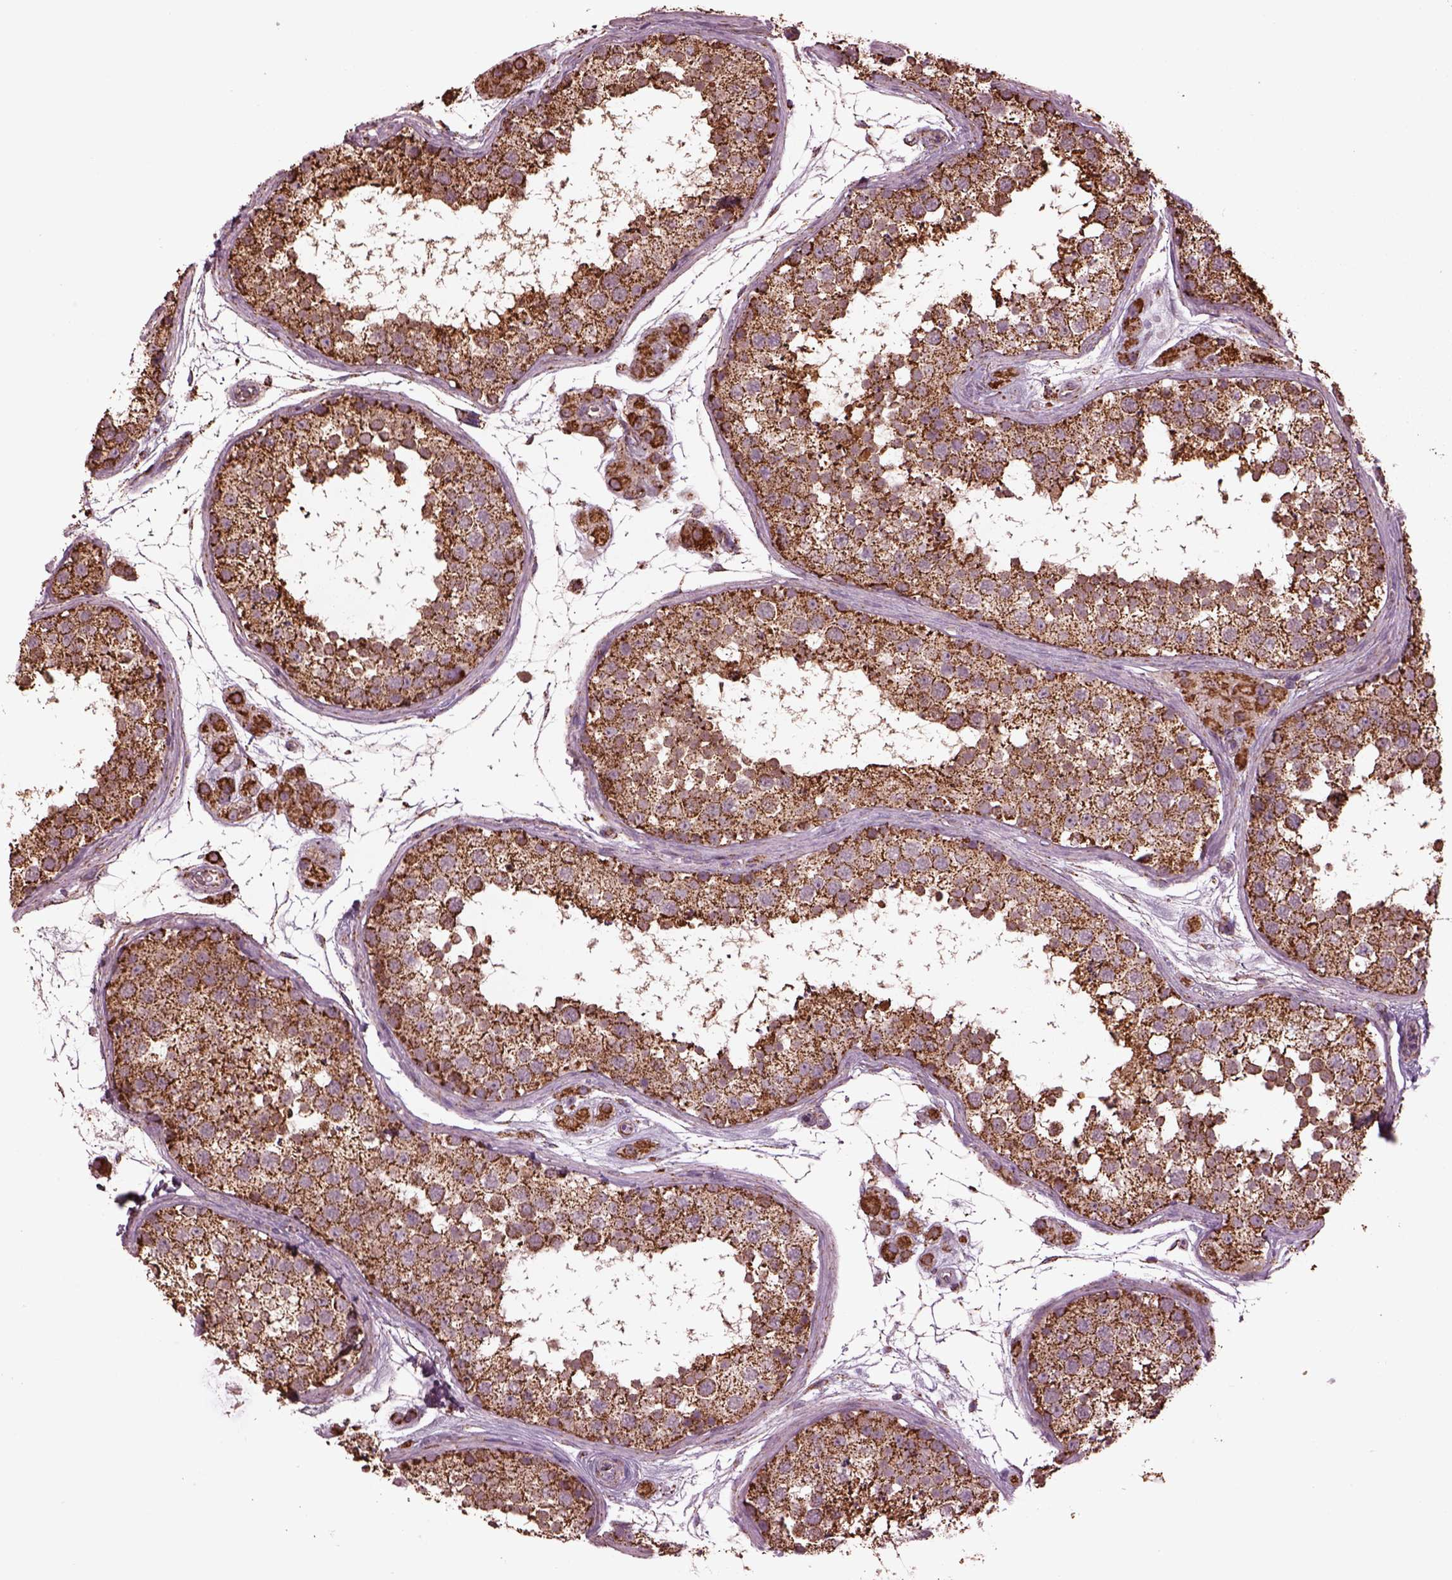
{"staining": {"intensity": "strong", "quantity": ">75%", "location": "cytoplasmic/membranous"}, "tissue": "testis", "cell_type": "Cells in seminiferous ducts", "image_type": "normal", "snomed": [{"axis": "morphology", "description": "Normal tissue, NOS"}, {"axis": "topography", "description": "Testis"}], "caption": "About >75% of cells in seminiferous ducts in unremarkable human testis show strong cytoplasmic/membranous protein expression as visualized by brown immunohistochemical staining.", "gene": "TMEM254", "patient": {"sex": "male", "age": 41}}